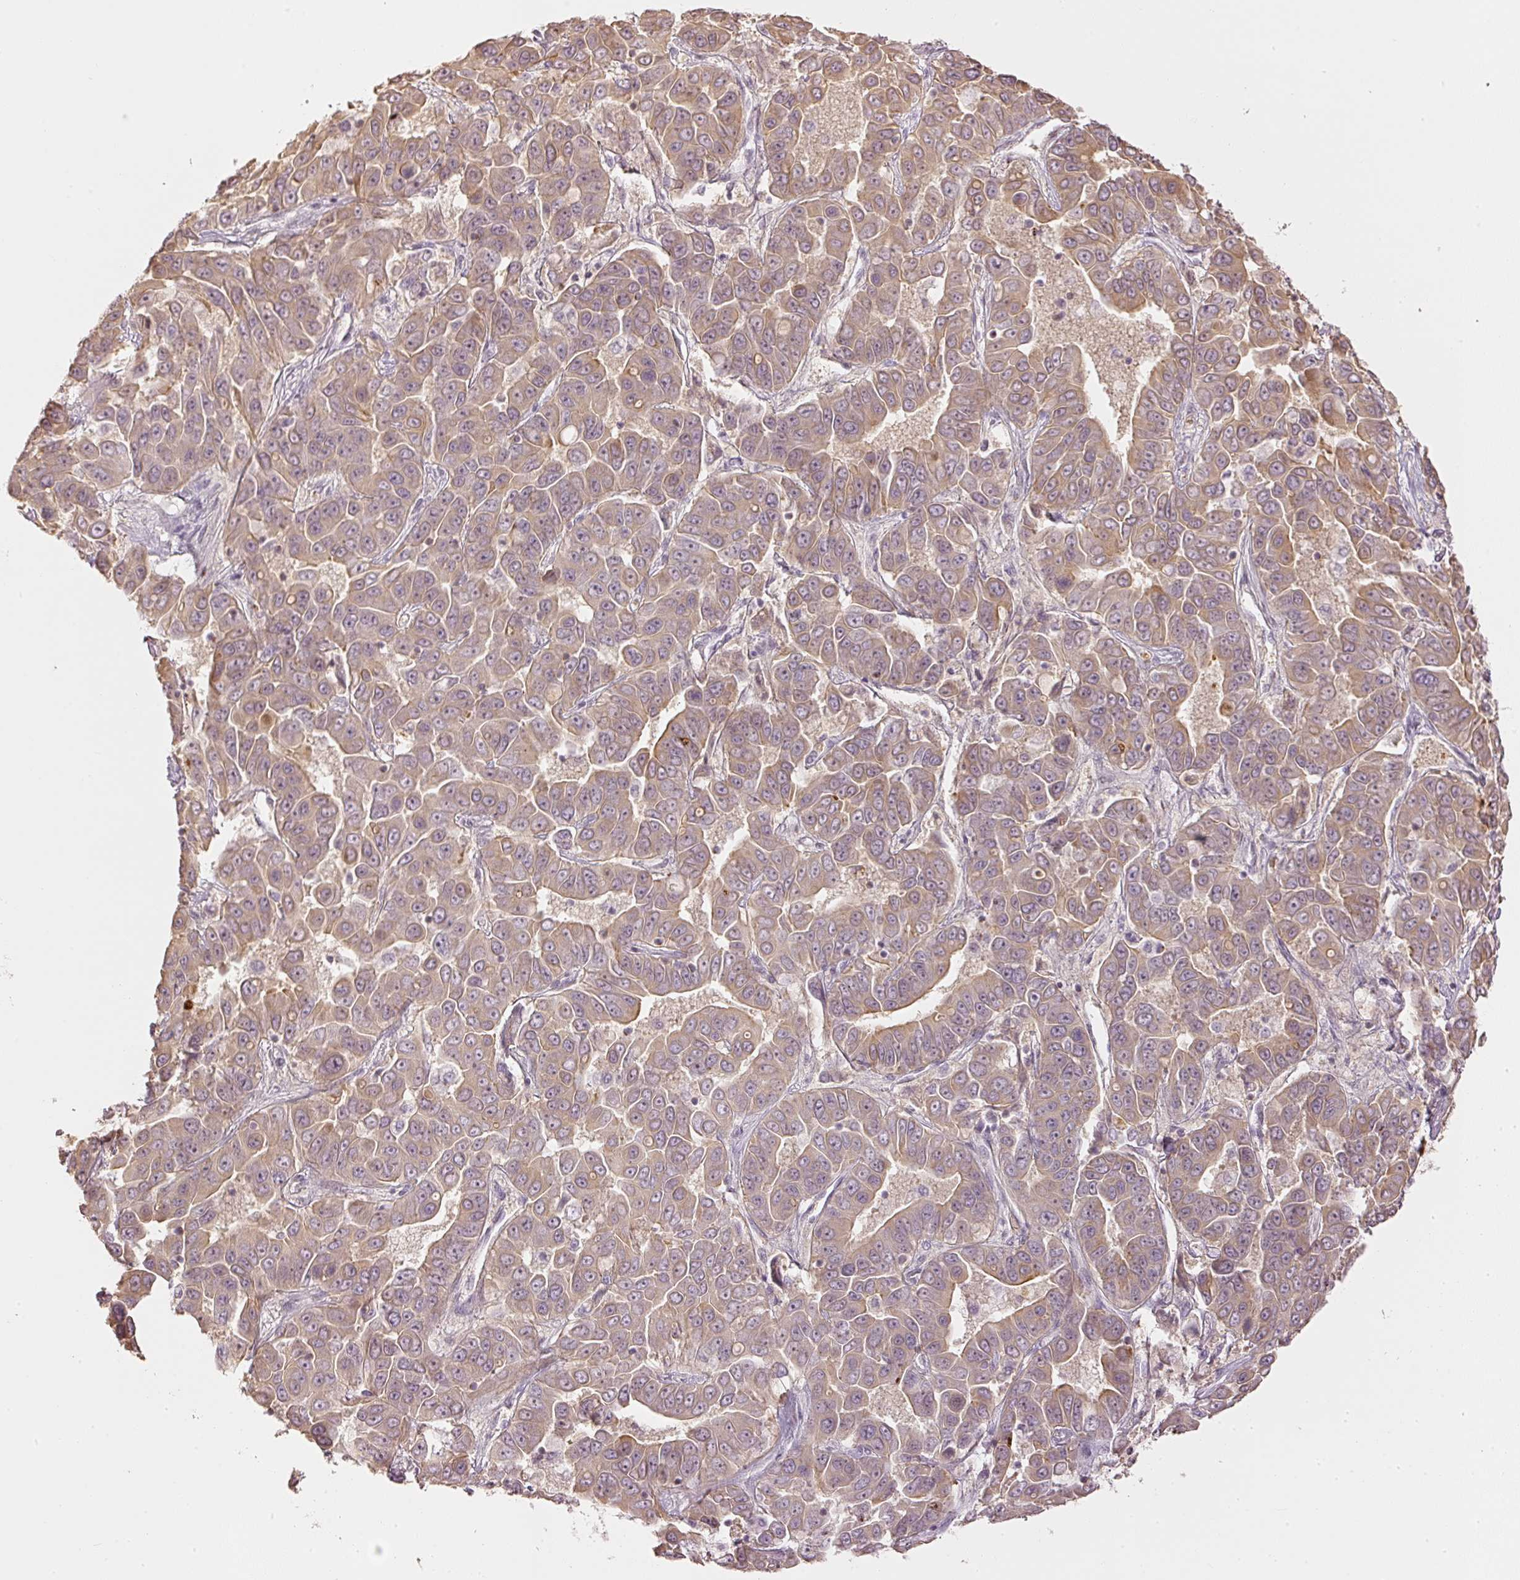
{"staining": {"intensity": "moderate", "quantity": ">75%", "location": "cytoplasmic/membranous"}, "tissue": "liver cancer", "cell_type": "Tumor cells", "image_type": "cancer", "snomed": [{"axis": "morphology", "description": "Cholangiocarcinoma"}, {"axis": "topography", "description": "Liver"}], "caption": "An IHC histopathology image of neoplastic tissue is shown. Protein staining in brown shows moderate cytoplasmic/membranous positivity in cholangiocarcinoma (liver) within tumor cells.", "gene": "GZMA", "patient": {"sex": "female", "age": 52}}